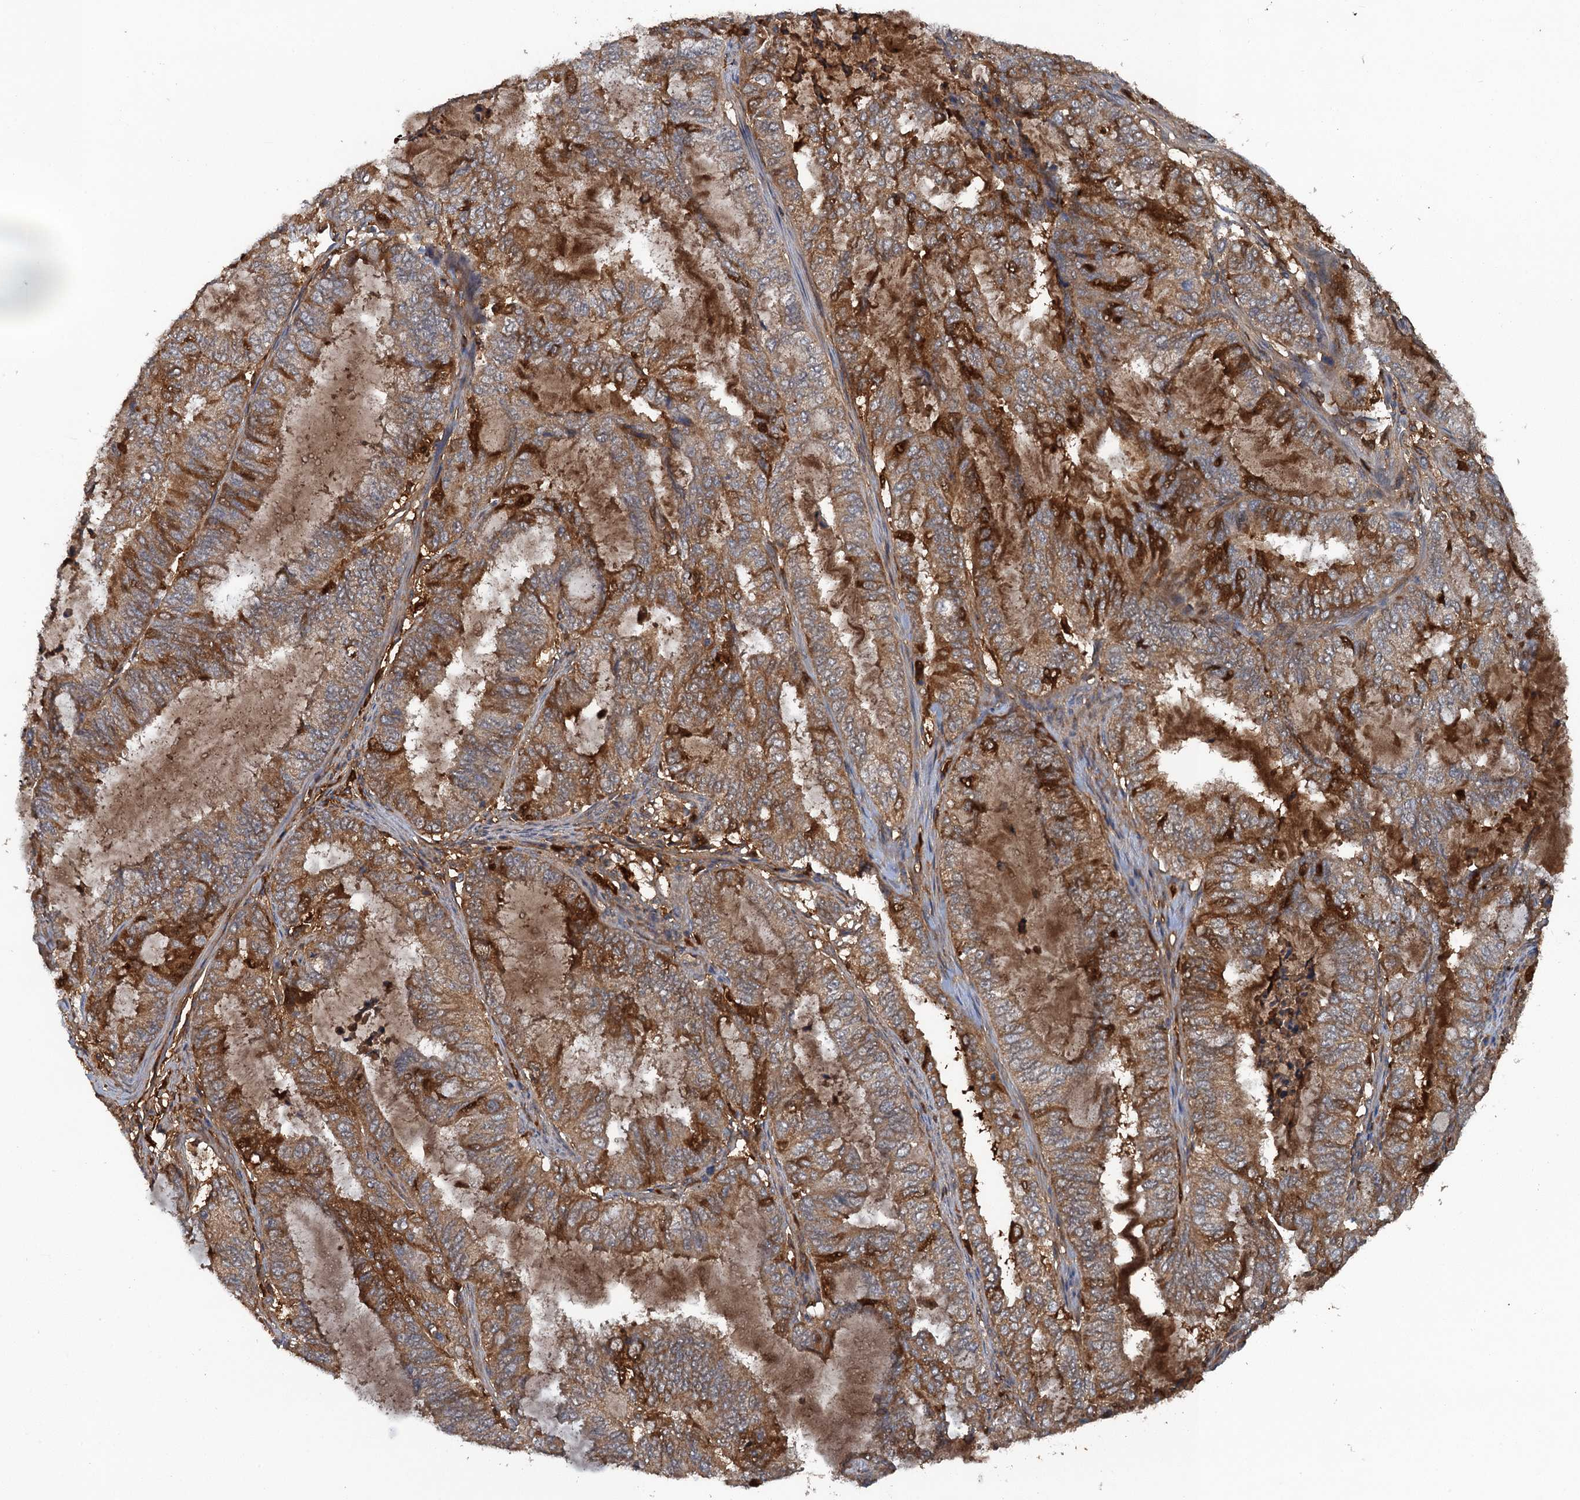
{"staining": {"intensity": "moderate", "quantity": ">75%", "location": "cytoplasmic/membranous"}, "tissue": "endometrial cancer", "cell_type": "Tumor cells", "image_type": "cancer", "snomed": [{"axis": "morphology", "description": "Adenocarcinoma, NOS"}, {"axis": "topography", "description": "Endometrium"}], "caption": "Immunohistochemistry (IHC) micrograph of neoplastic tissue: human endometrial cancer (adenocarcinoma) stained using immunohistochemistry exhibits medium levels of moderate protein expression localized specifically in the cytoplasmic/membranous of tumor cells, appearing as a cytoplasmic/membranous brown color.", "gene": "HAPLN3", "patient": {"sex": "female", "age": 51}}